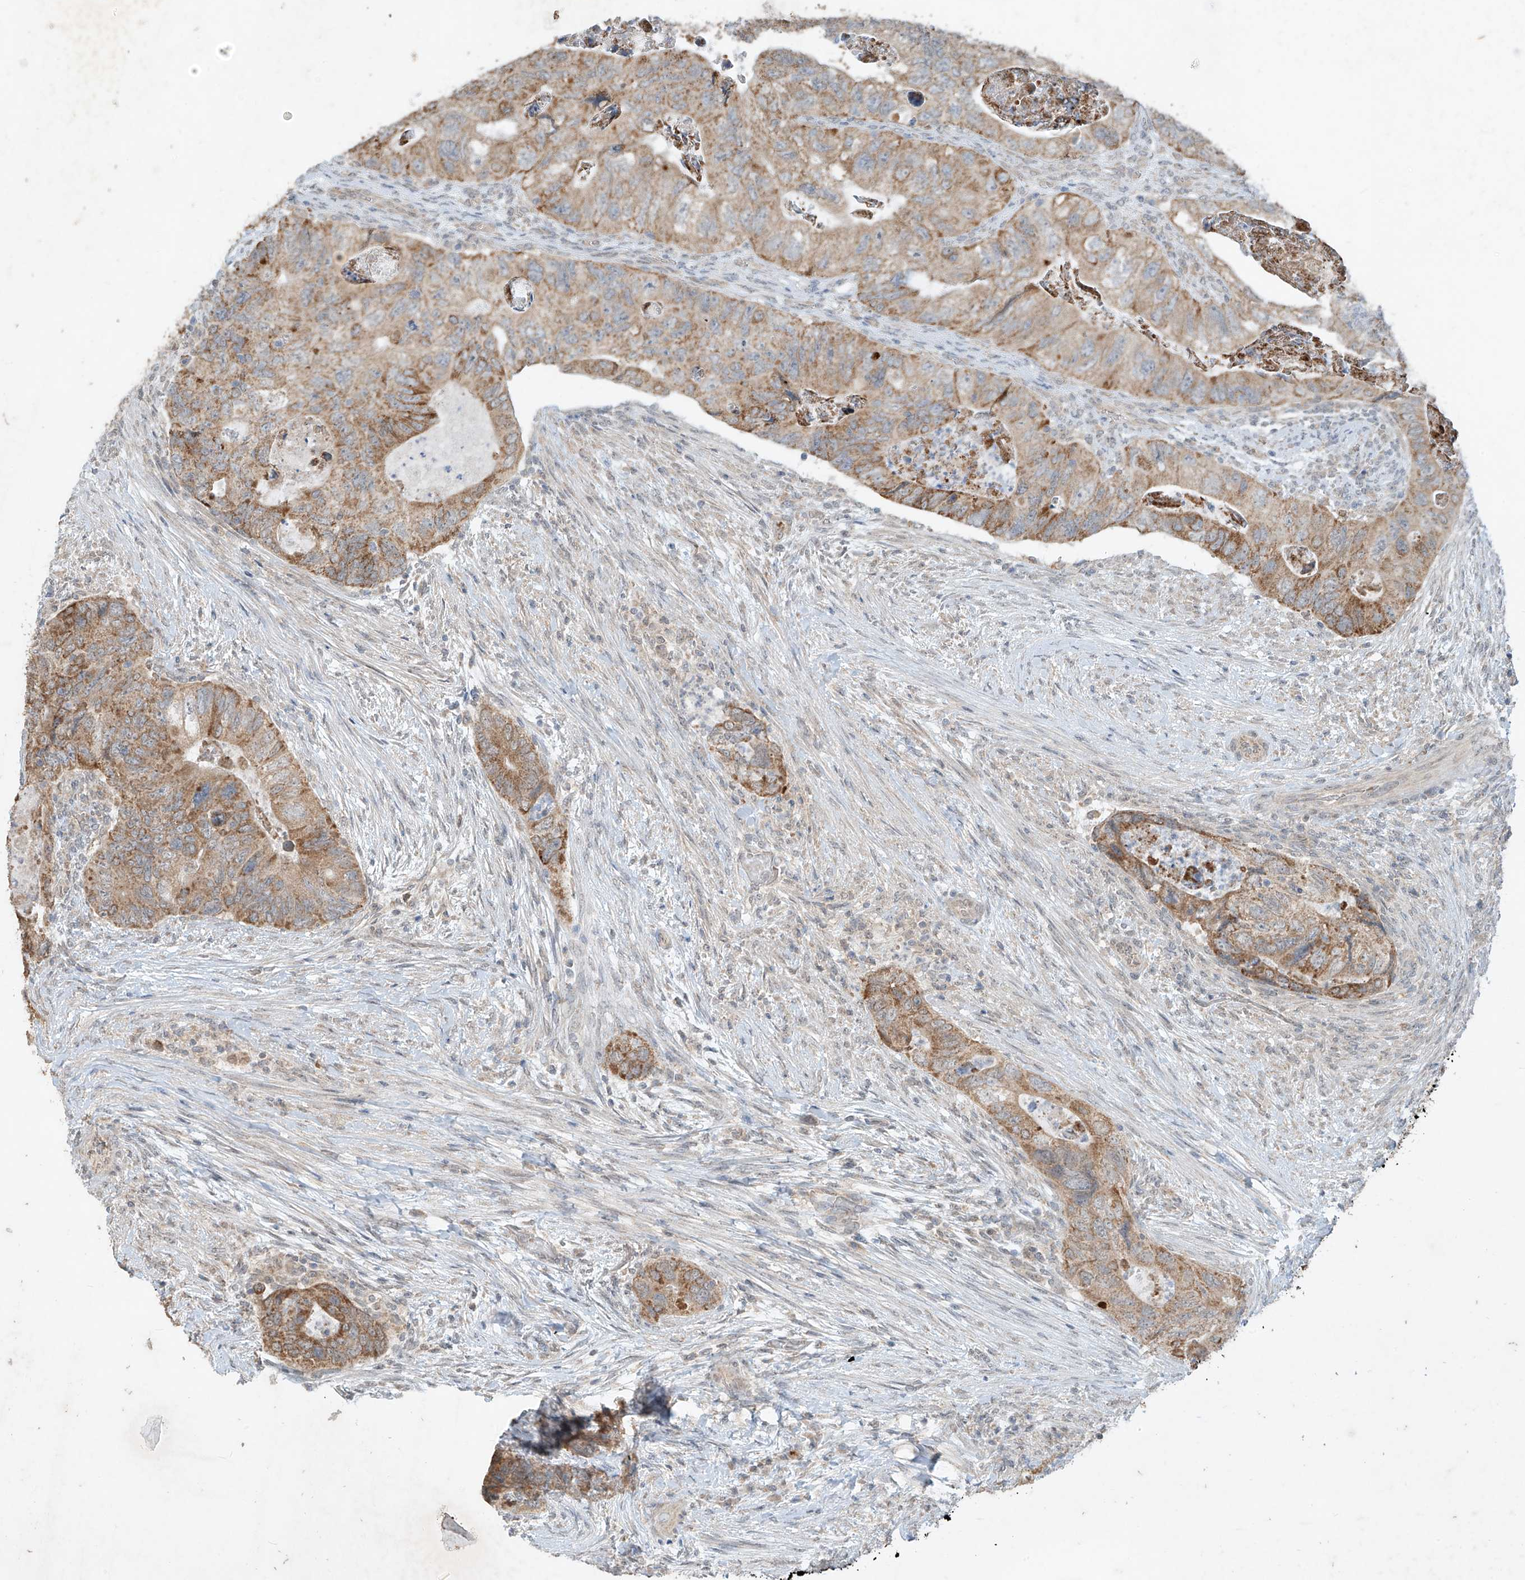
{"staining": {"intensity": "moderate", "quantity": ">75%", "location": "cytoplasmic/membranous"}, "tissue": "colorectal cancer", "cell_type": "Tumor cells", "image_type": "cancer", "snomed": [{"axis": "morphology", "description": "Adenocarcinoma, NOS"}, {"axis": "topography", "description": "Rectum"}], "caption": "Immunohistochemistry (IHC) micrograph of neoplastic tissue: human colorectal cancer stained using immunohistochemistry shows medium levels of moderate protein expression localized specifically in the cytoplasmic/membranous of tumor cells, appearing as a cytoplasmic/membranous brown color.", "gene": "MTUS2", "patient": {"sex": "male", "age": 63}}